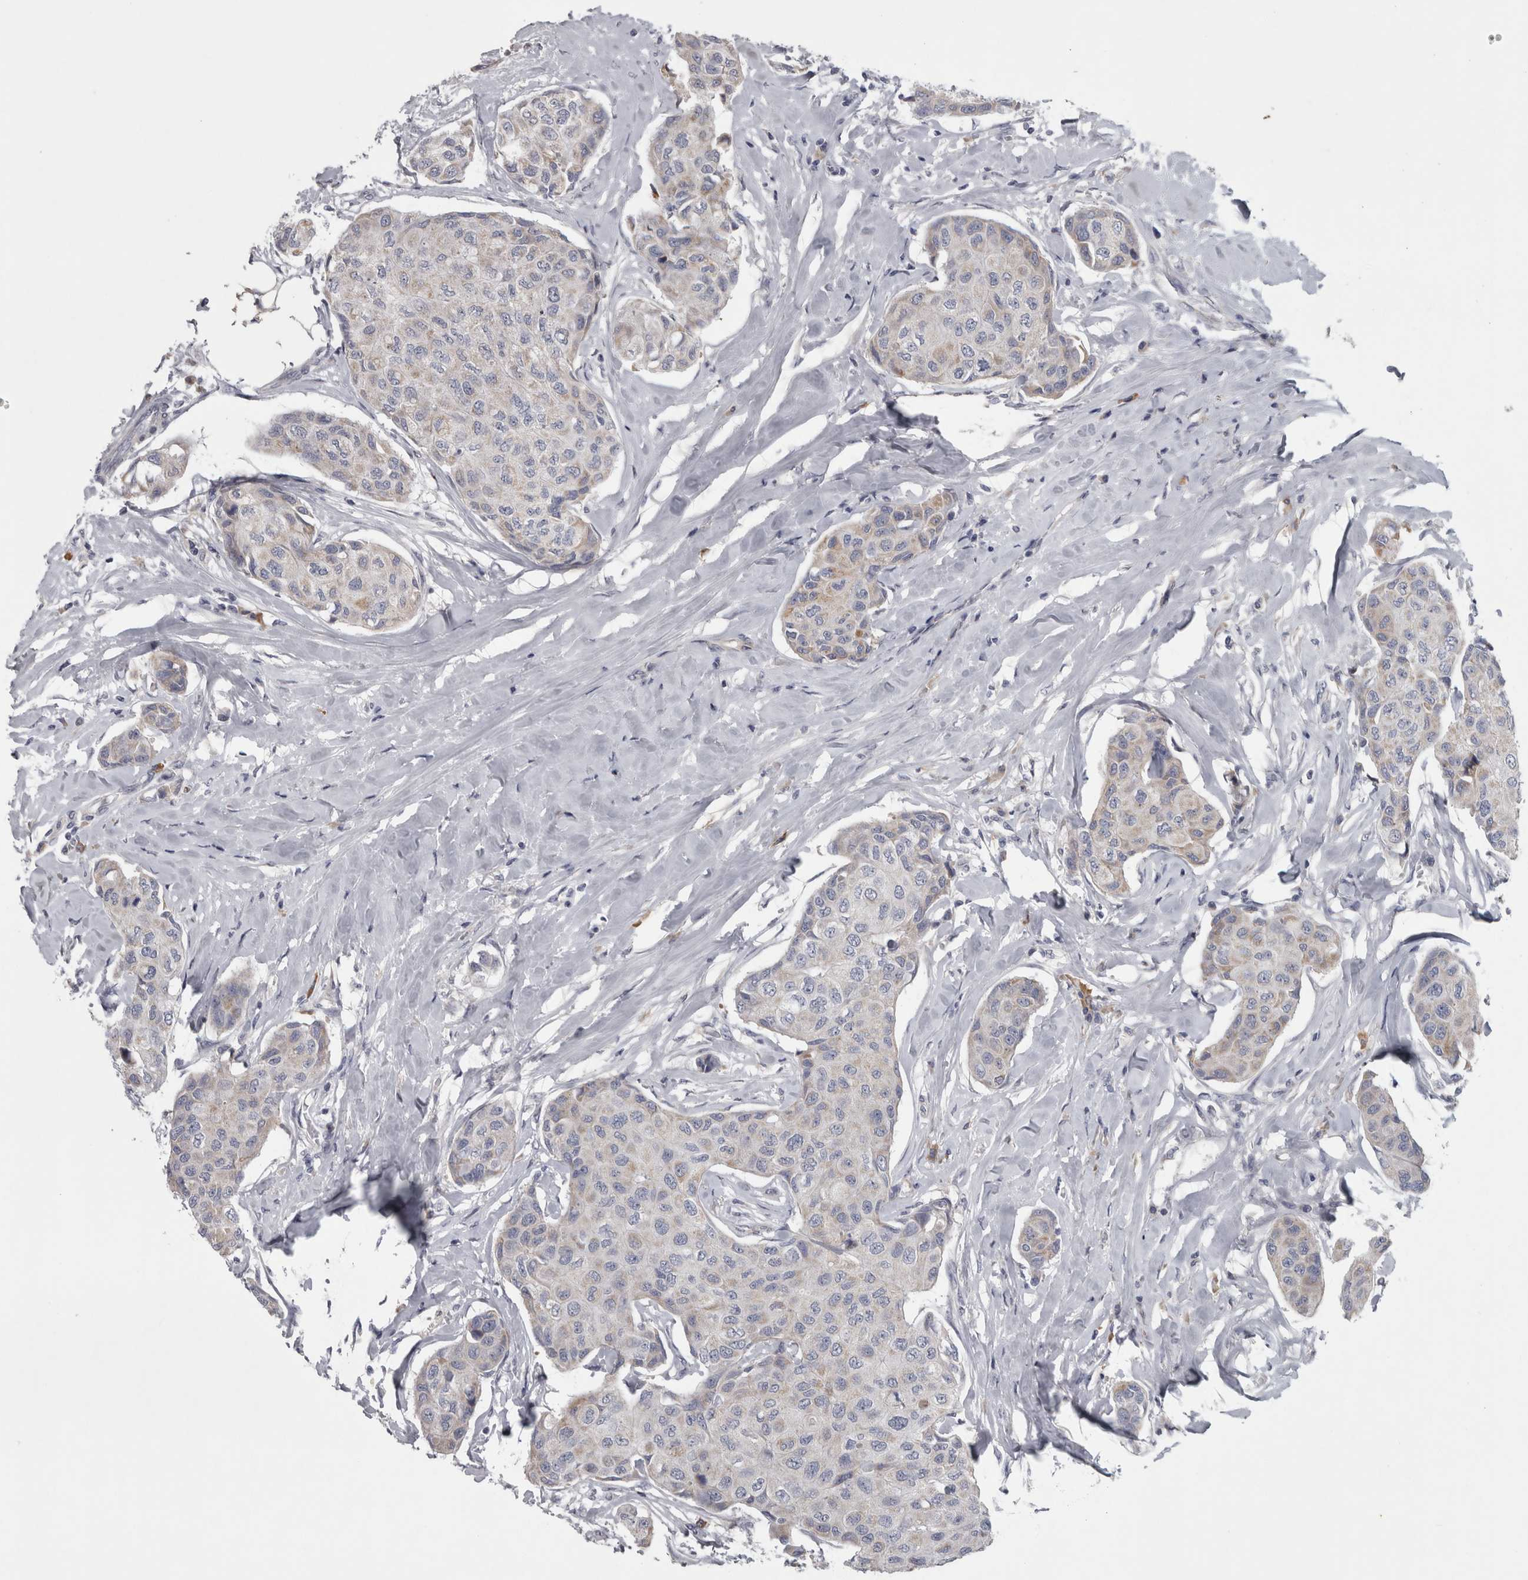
{"staining": {"intensity": "weak", "quantity": "<25%", "location": "cytoplasmic/membranous"}, "tissue": "breast cancer", "cell_type": "Tumor cells", "image_type": "cancer", "snomed": [{"axis": "morphology", "description": "Duct carcinoma"}, {"axis": "topography", "description": "Breast"}], "caption": "The immunohistochemistry (IHC) image has no significant staining in tumor cells of breast cancer tissue.", "gene": "DBT", "patient": {"sex": "female", "age": 80}}